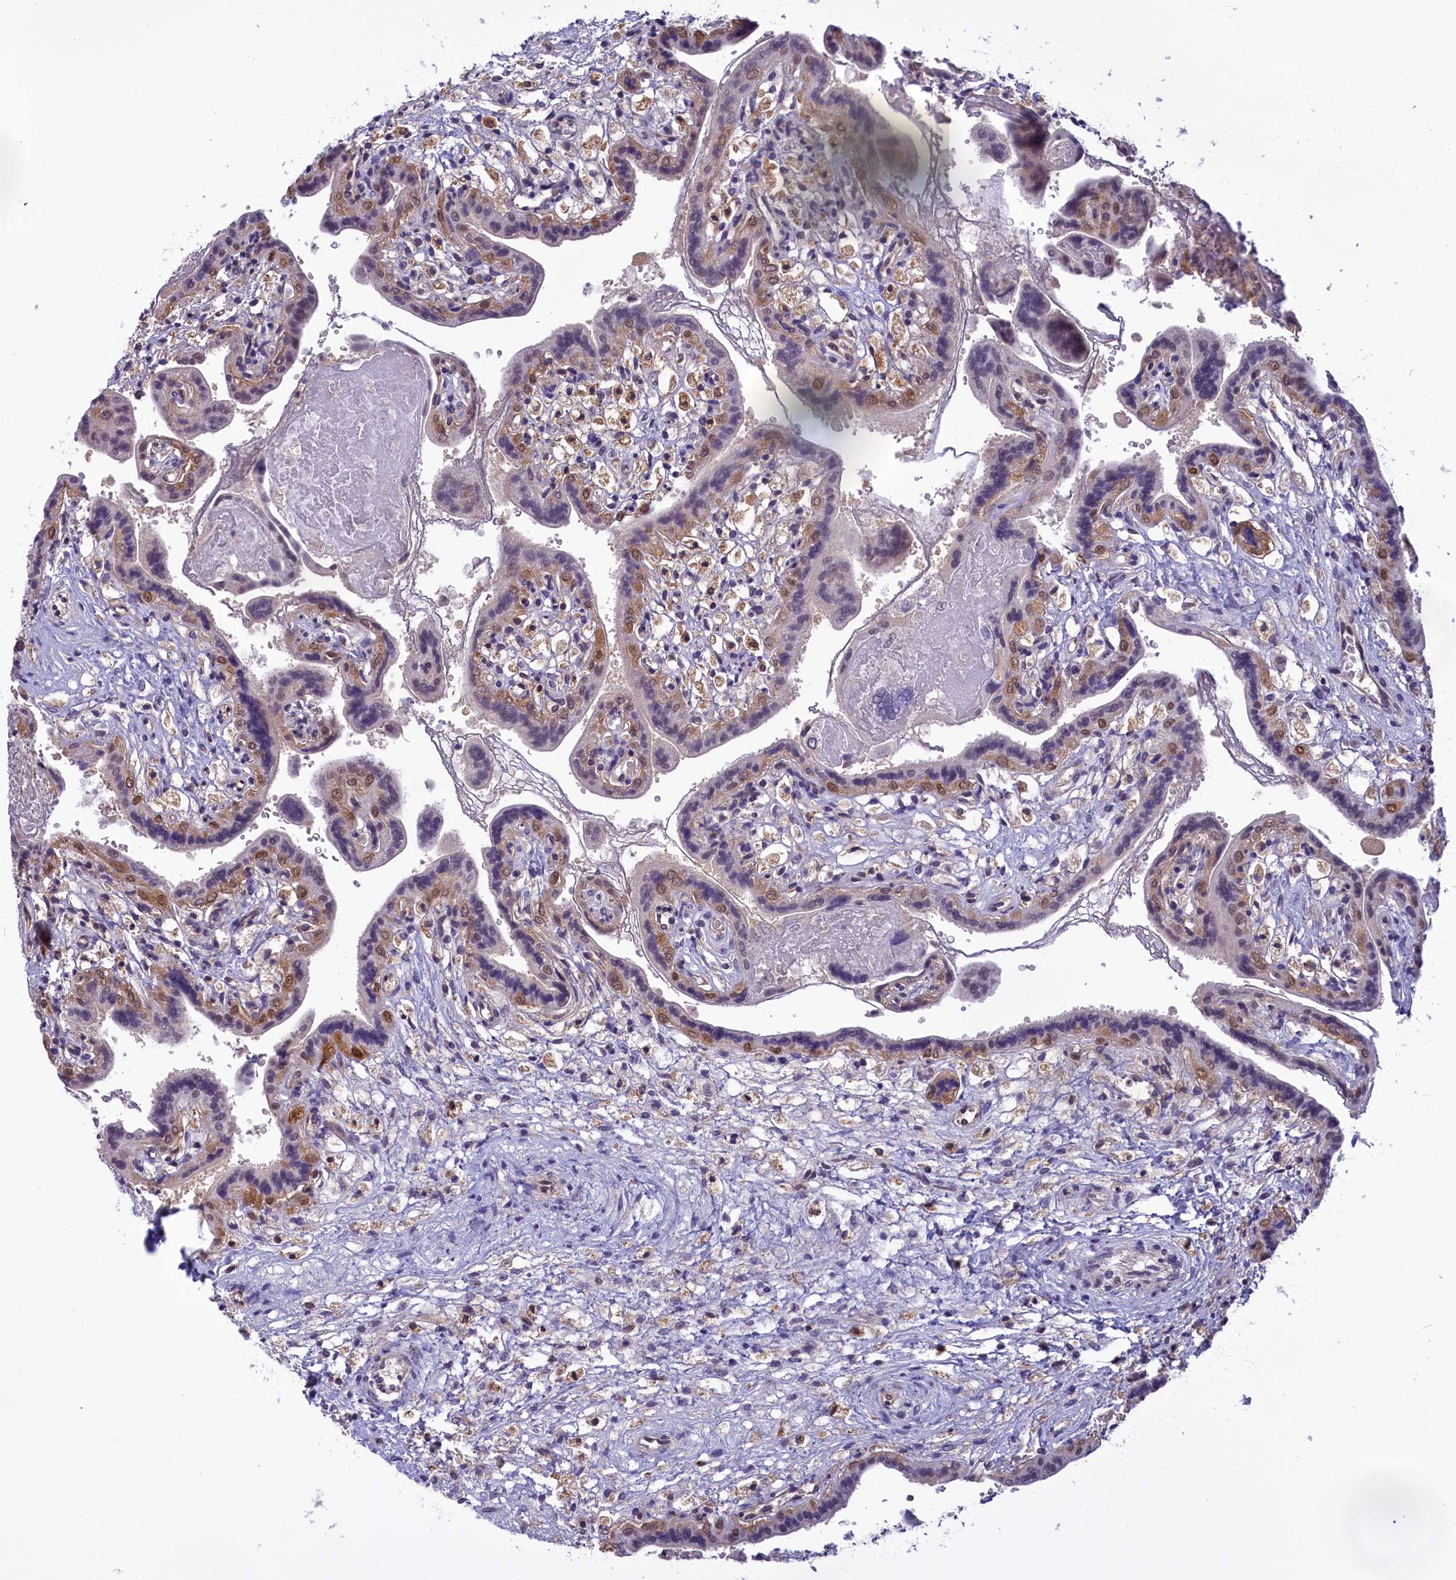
{"staining": {"intensity": "moderate", "quantity": ">75%", "location": "nuclear"}, "tissue": "placenta", "cell_type": "Decidual cells", "image_type": "normal", "snomed": [{"axis": "morphology", "description": "Normal tissue, NOS"}, {"axis": "topography", "description": "Placenta"}], "caption": "Moderate nuclear protein staining is seen in about >75% of decidual cells in placenta.", "gene": "IZUMO2", "patient": {"sex": "female", "age": 37}}